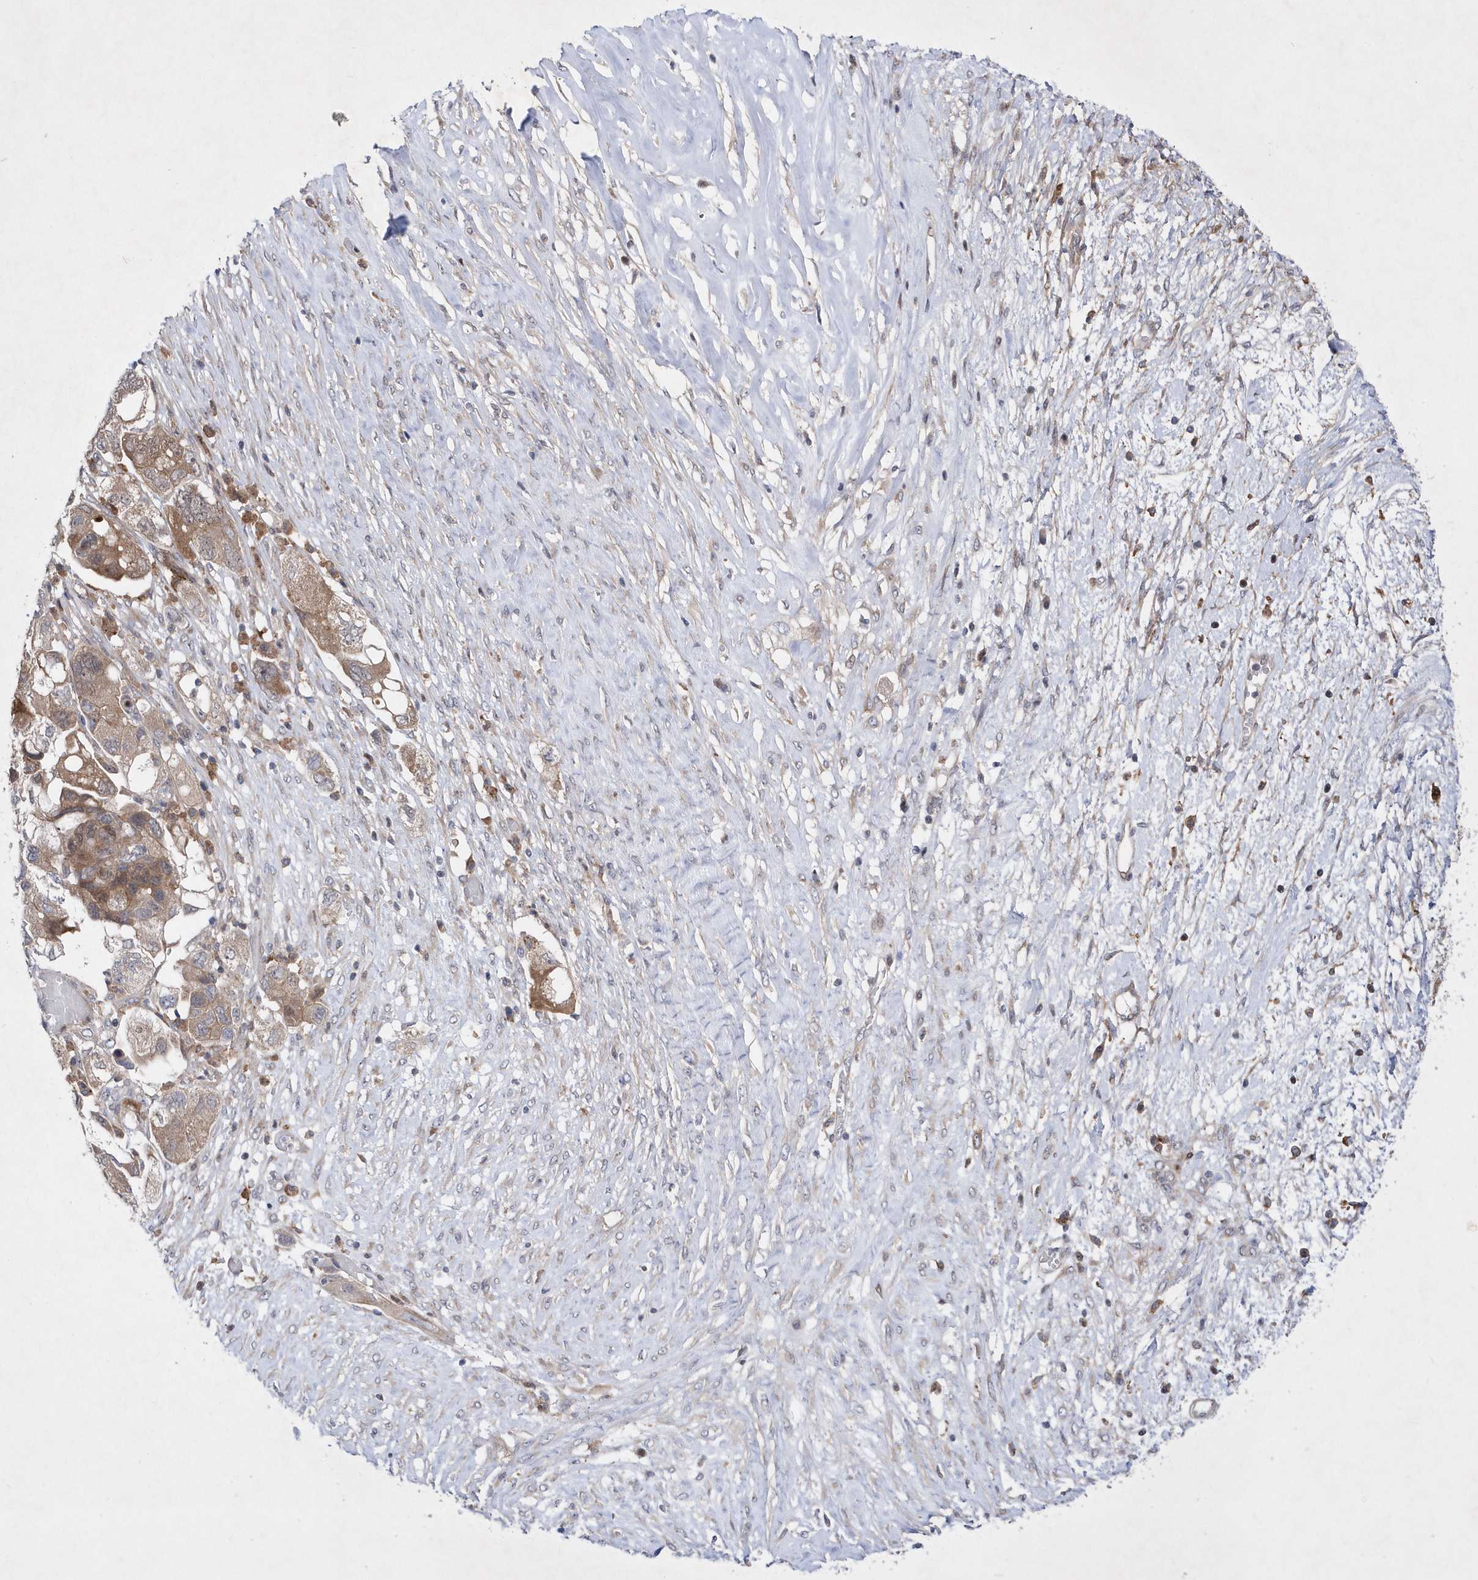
{"staining": {"intensity": "moderate", "quantity": ">75%", "location": "cytoplasmic/membranous"}, "tissue": "ovarian cancer", "cell_type": "Tumor cells", "image_type": "cancer", "snomed": [{"axis": "morphology", "description": "Carcinoma, NOS"}, {"axis": "morphology", "description": "Cystadenocarcinoma, serous, NOS"}, {"axis": "topography", "description": "Ovary"}], "caption": "This micrograph shows ovarian cancer stained with immunohistochemistry to label a protein in brown. The cytoplasmic/membranous of tumor cells show moderate positivity for the protein. Nuclei are counter-stained blue.", "gene": "LONRF2", "patient": {"sex": "female", "age": 69}}